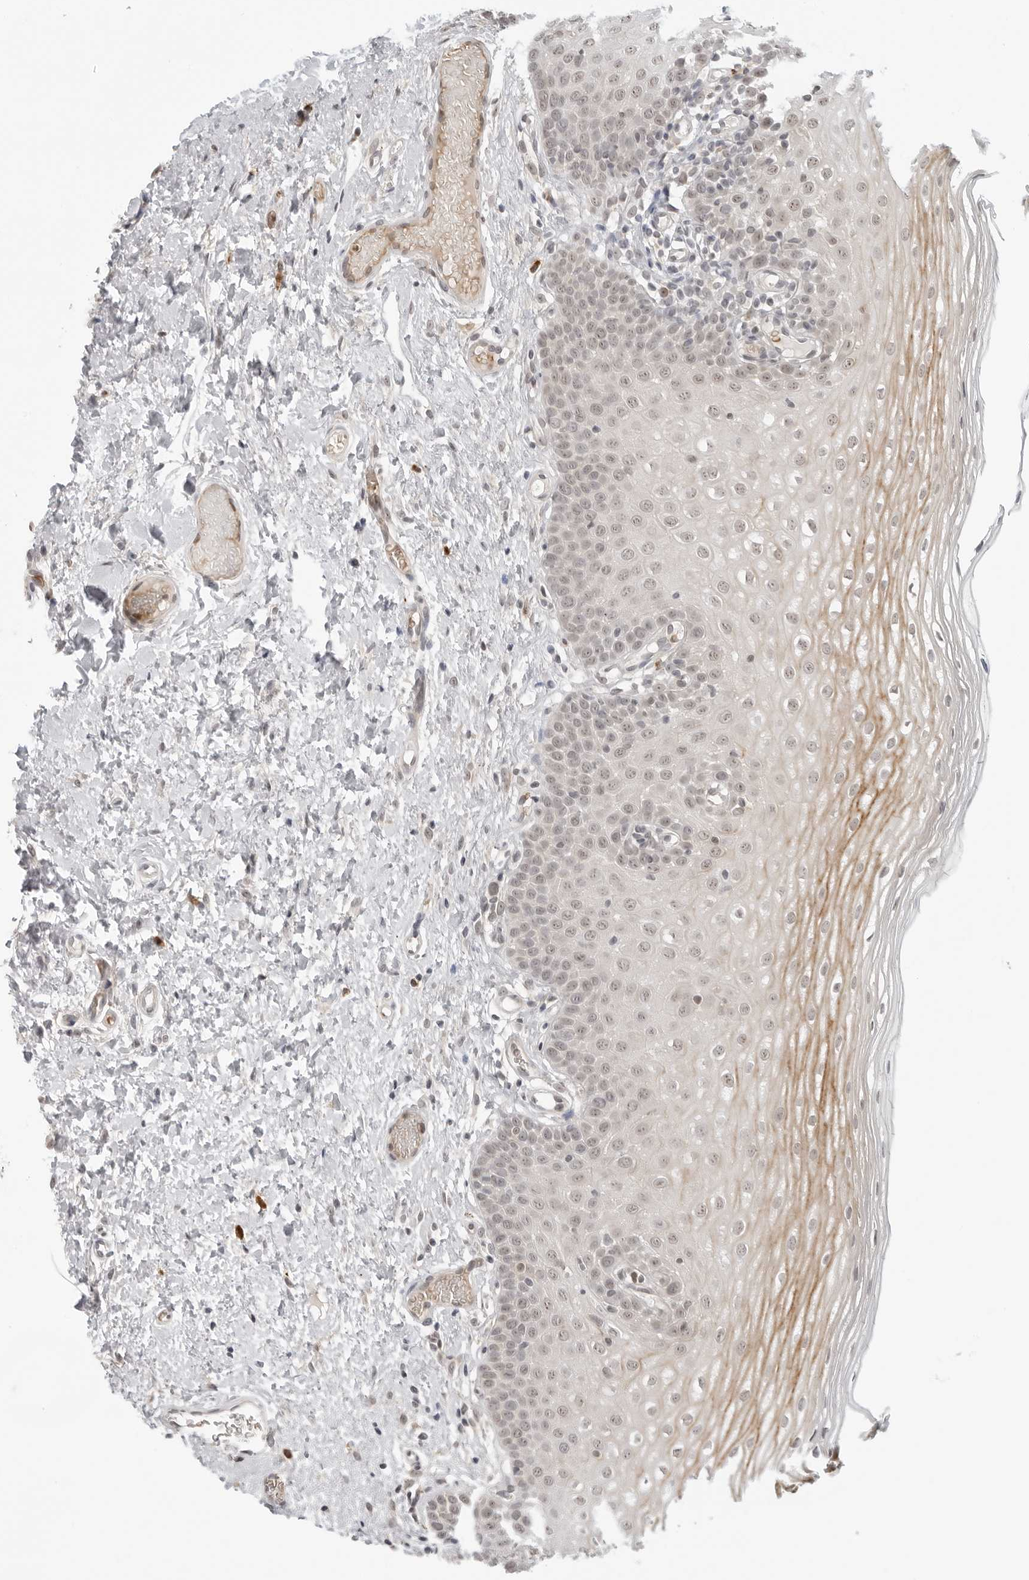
{"staining": {"intensity": "moderate", "quantity": "25%-75%", "location": "cytoplasmic/membranous,nuclear"}, "tissue": "oral mucosa", "cell_type": "Squamous epithelial cells", "image_type": "normal", "snomed": [{"axis": "morphology", "description": "Normal tissue, NOS"}, {"axis": "topography", "description": "Oral tissue"}], "caption": "The histopathology image shows a brown stain indicating the presence of a protein in the cytoplasmic/membranous,nuclear of squamous epithelial cells in oral mucosa.", "gene": "SUGCT", "patient": {"sex": "female", "age": 56}}